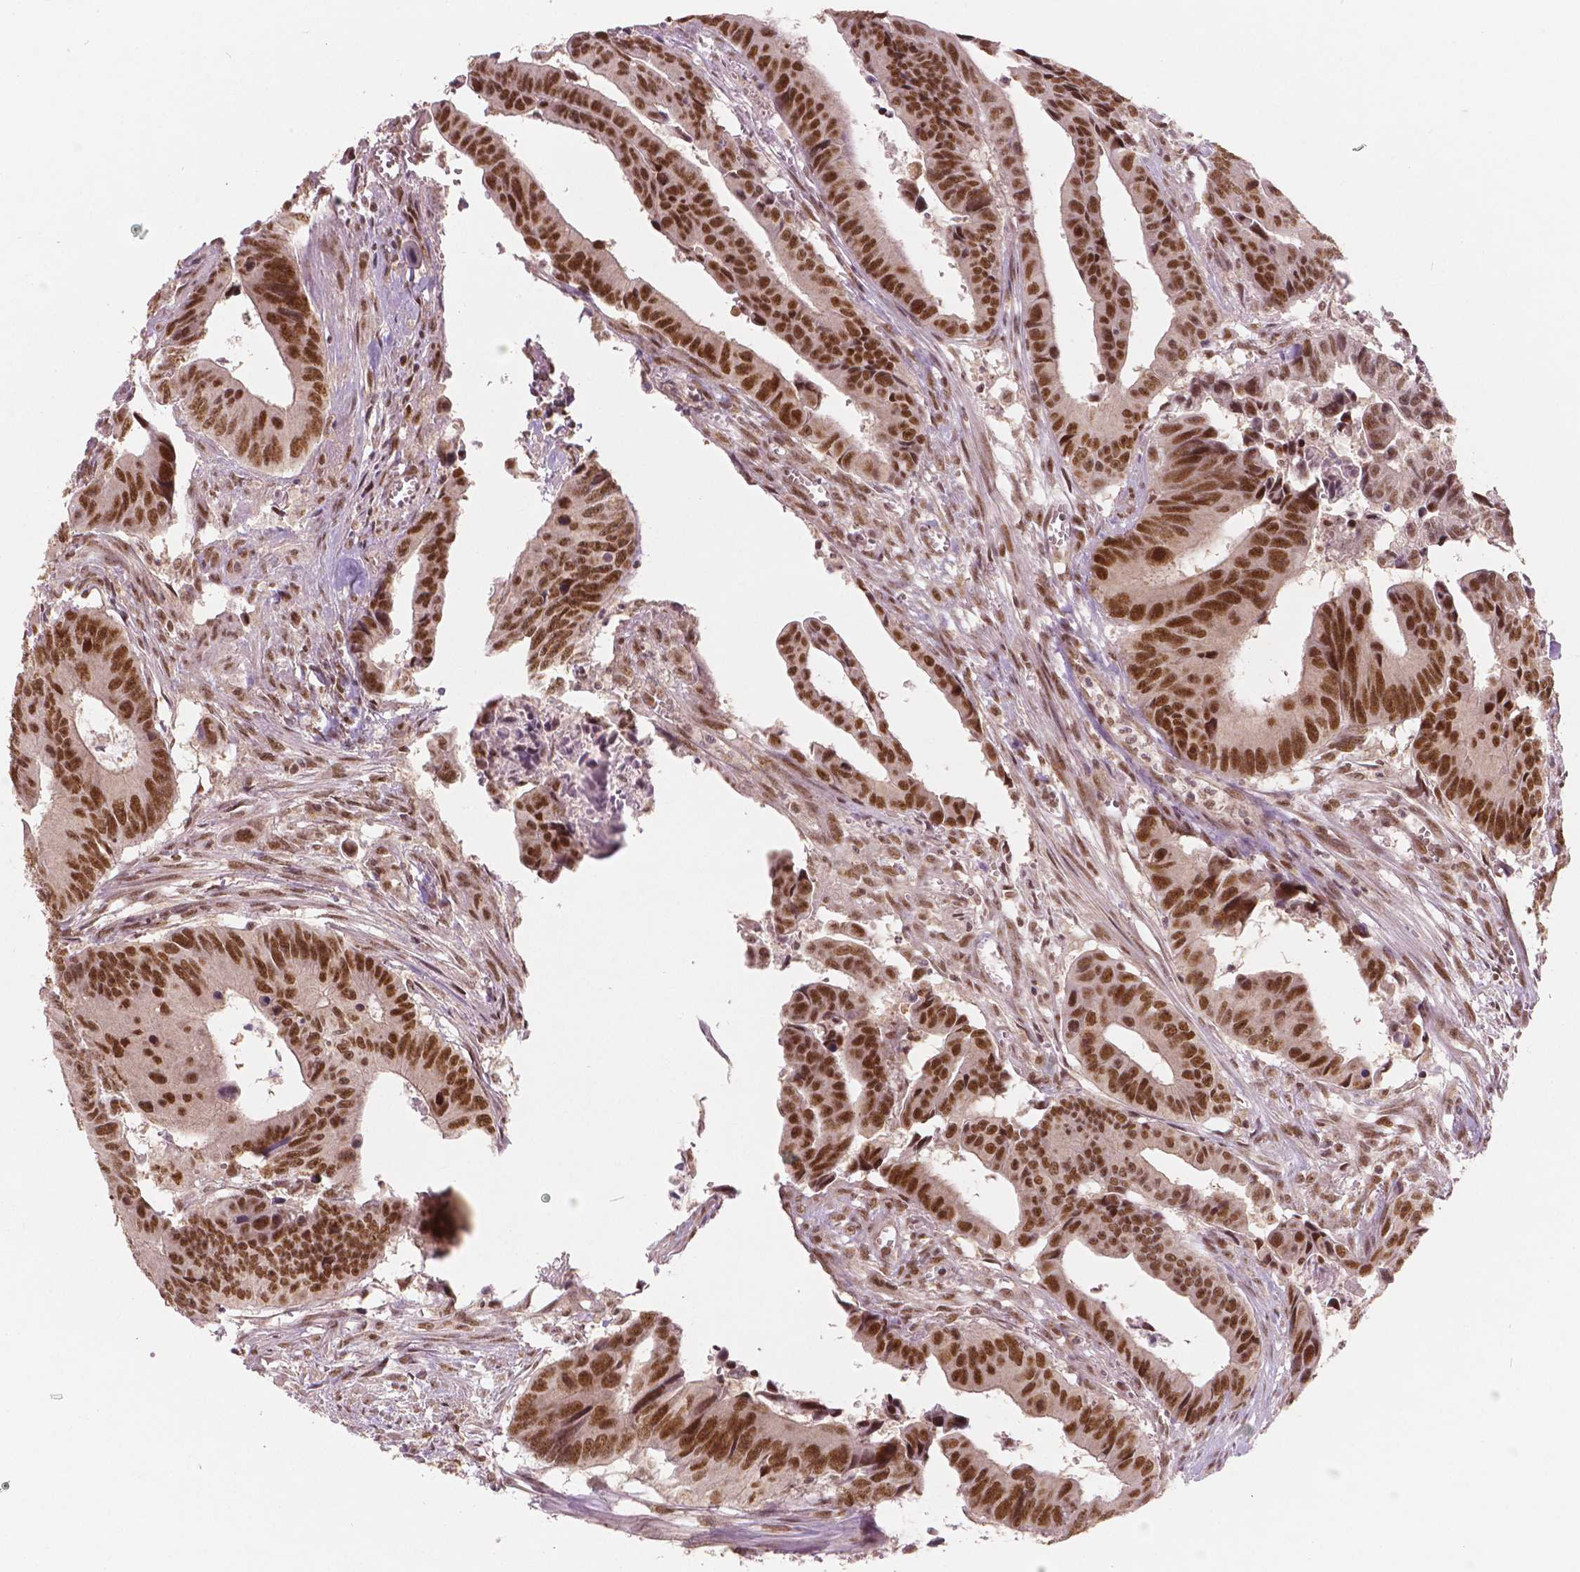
{"staining": {"intensity": "strong", "quantity": ">75%", "location": "nuclear"}, "tissue": "colorectal cancer", "cell_type": "Tumor cells", "image_type": "cancer", "snomed": [{"axis": "morphology", "description": "Adenocarcinoma, NOS"}, {"axis": "topography", "description": "Colon"}], "caption": "This photomicrograph demonstrates immunohistochemistry staining of adenocarcinoma (colorectal), with high strong nuclear staining in about >75% of tumor cells.", "gene": "NSD2", "patient": {"sex": "female", "age": 87}}